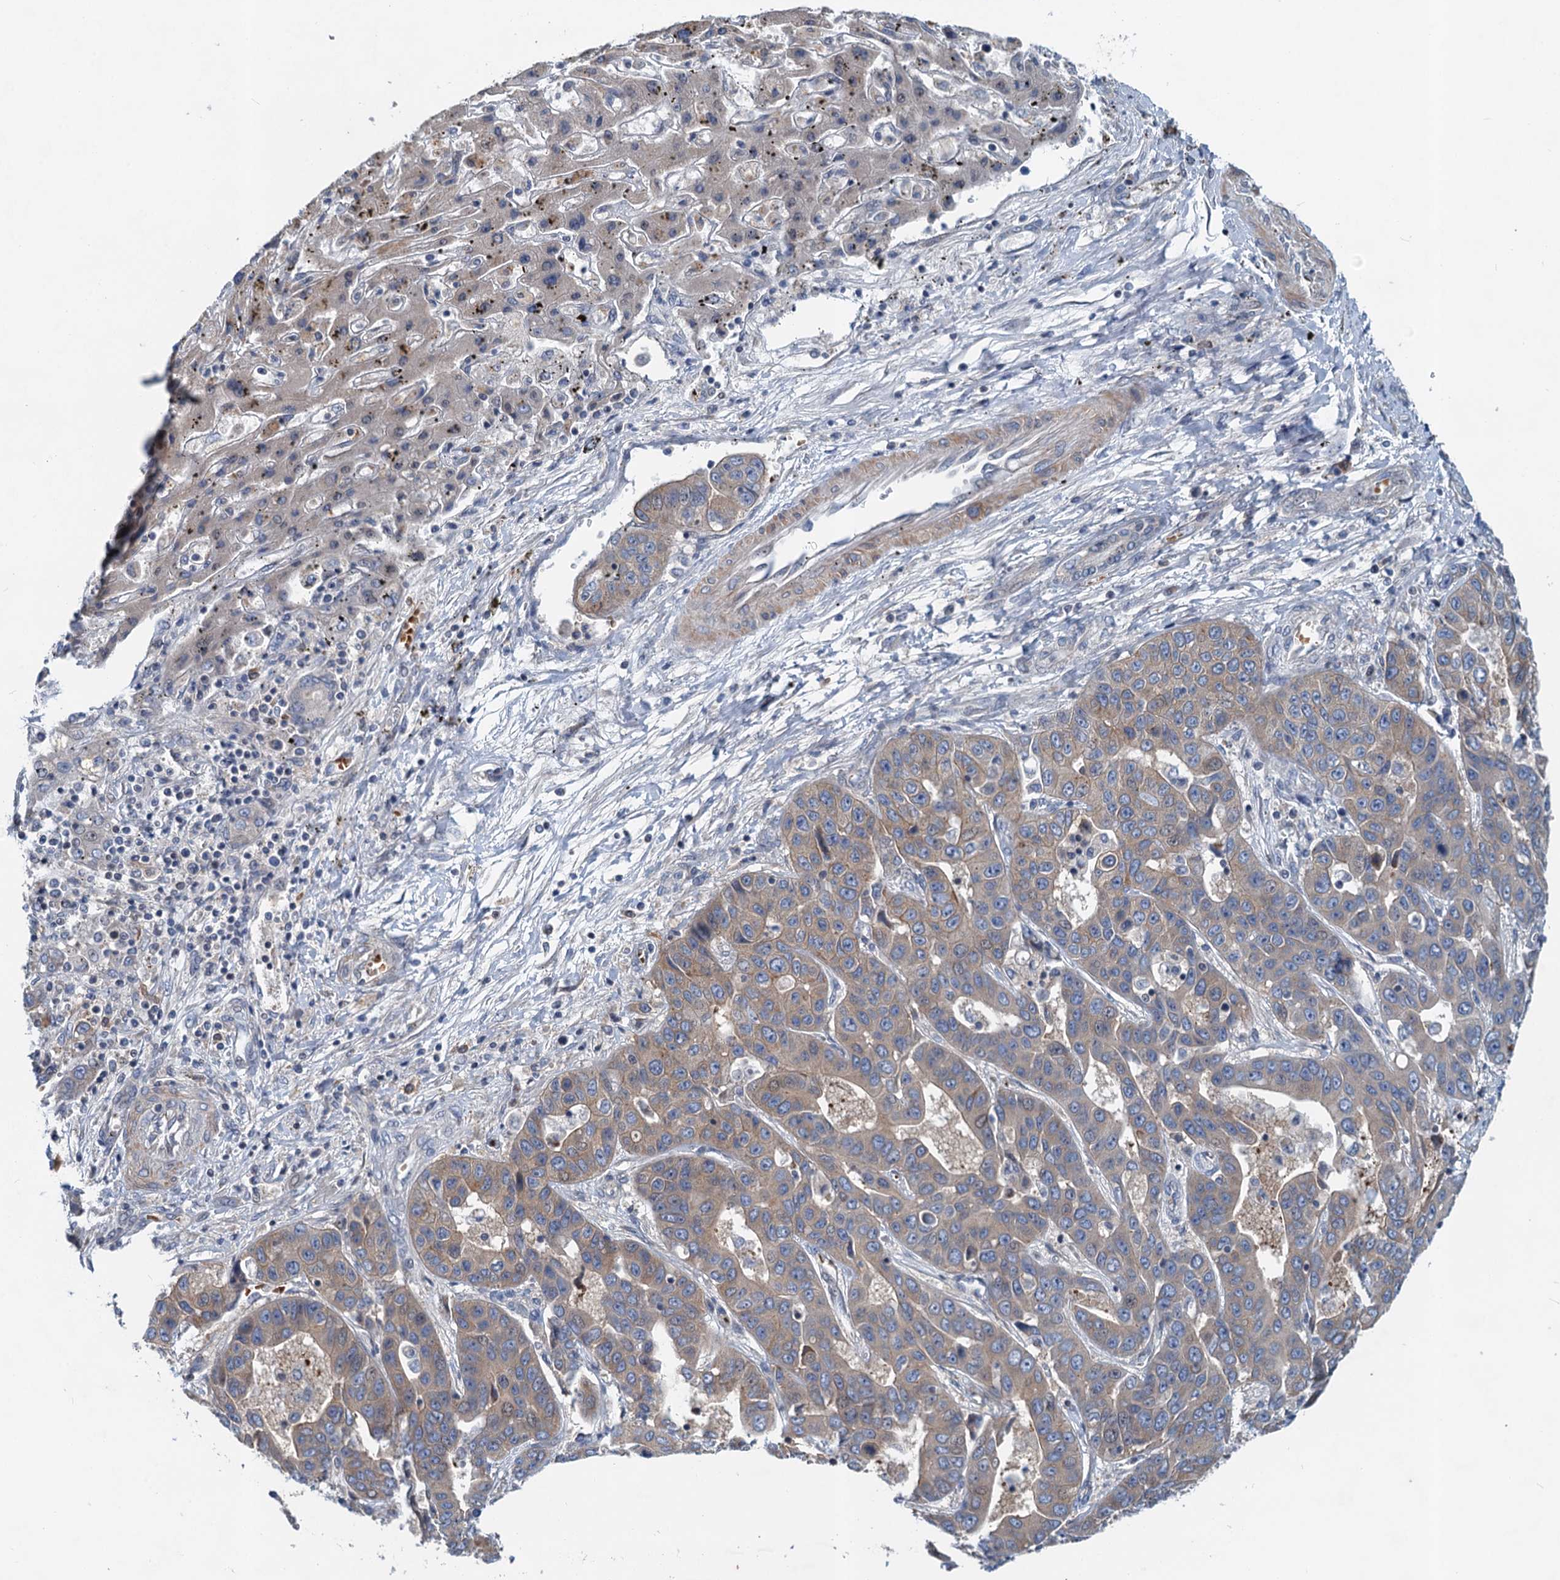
{"staining": {"intensity": "weak", "quantity": "25%-75%", "location": "cytoplasmic/membranous"}, "tissue": "liver cancer", "cell_type": "Tumor cells", "image_type": "cancer", "snomed": [{"axis": "morphology", "description": "Cholangiocarcinoma"}, {"axis": "topography", "description": "Liver"}], "caption": "Liver cancer stained for a protein demonstrates weak cytoplasmic/membranous positivity in tumor cells. (DAB IHC, brown staining for protein, blue staining for nuclei).", "gene": "NBEA", "patient": {"sex": "female", "age": 52}}